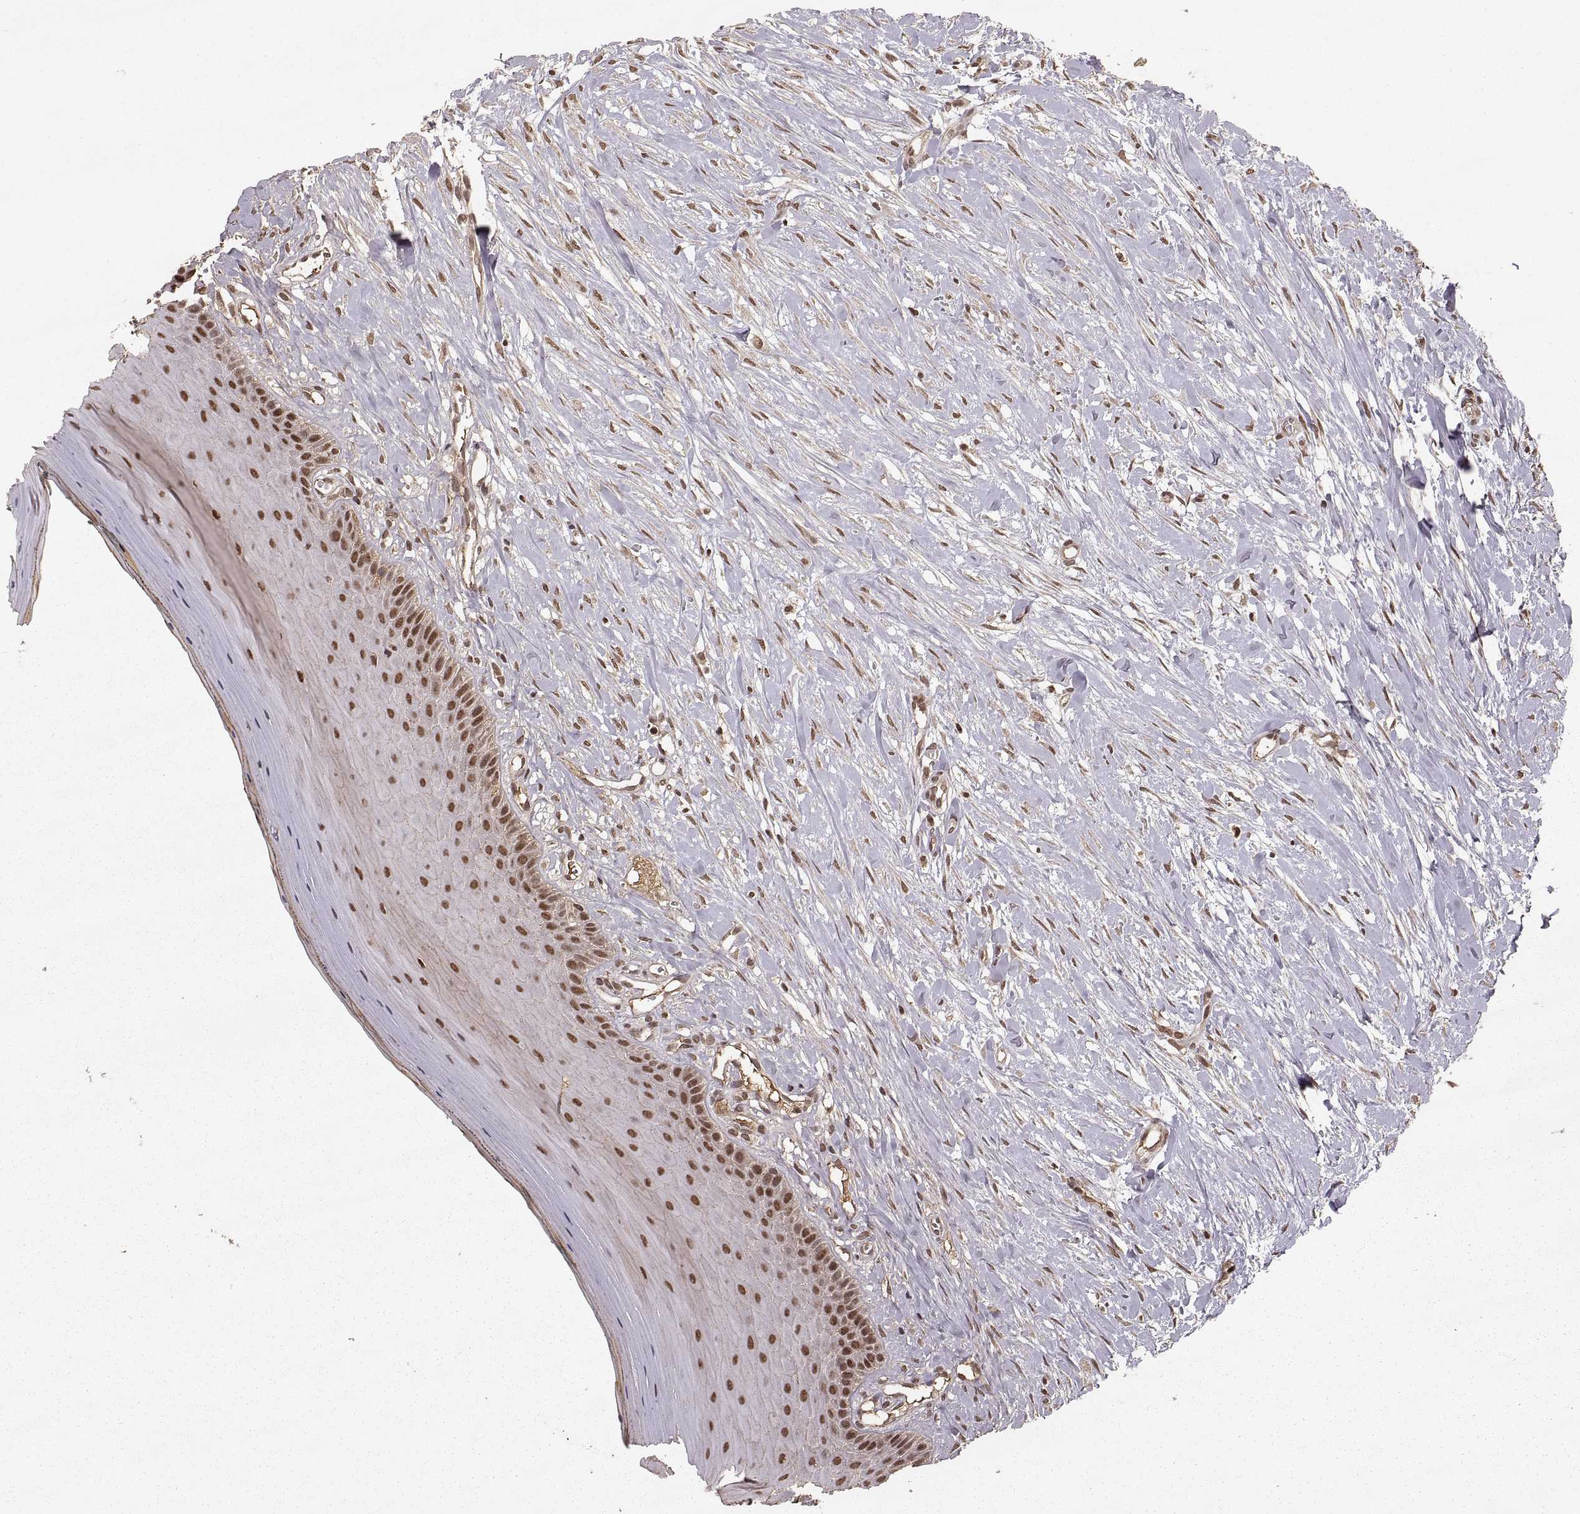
{"staining": {"intensity": "moderate", "quantity": "25%-75%", "location": "nuclear"}, "tissue": "oral mucosa", "cell_type": "Squamous epithelial cells", "image_type": "normal", "snomed": [{"axis": "morphology", "description": "Normal tissue, NOS"}, {"axis": "topography", "description": "Oral tissue"}], "caption": "Benign oral mucosa demonstrates moderate nuclear staining in about 25%-75% of squamous epithelial cells.", "gene": "RFT1", "patient": {"sex": "female", "age": 43}}